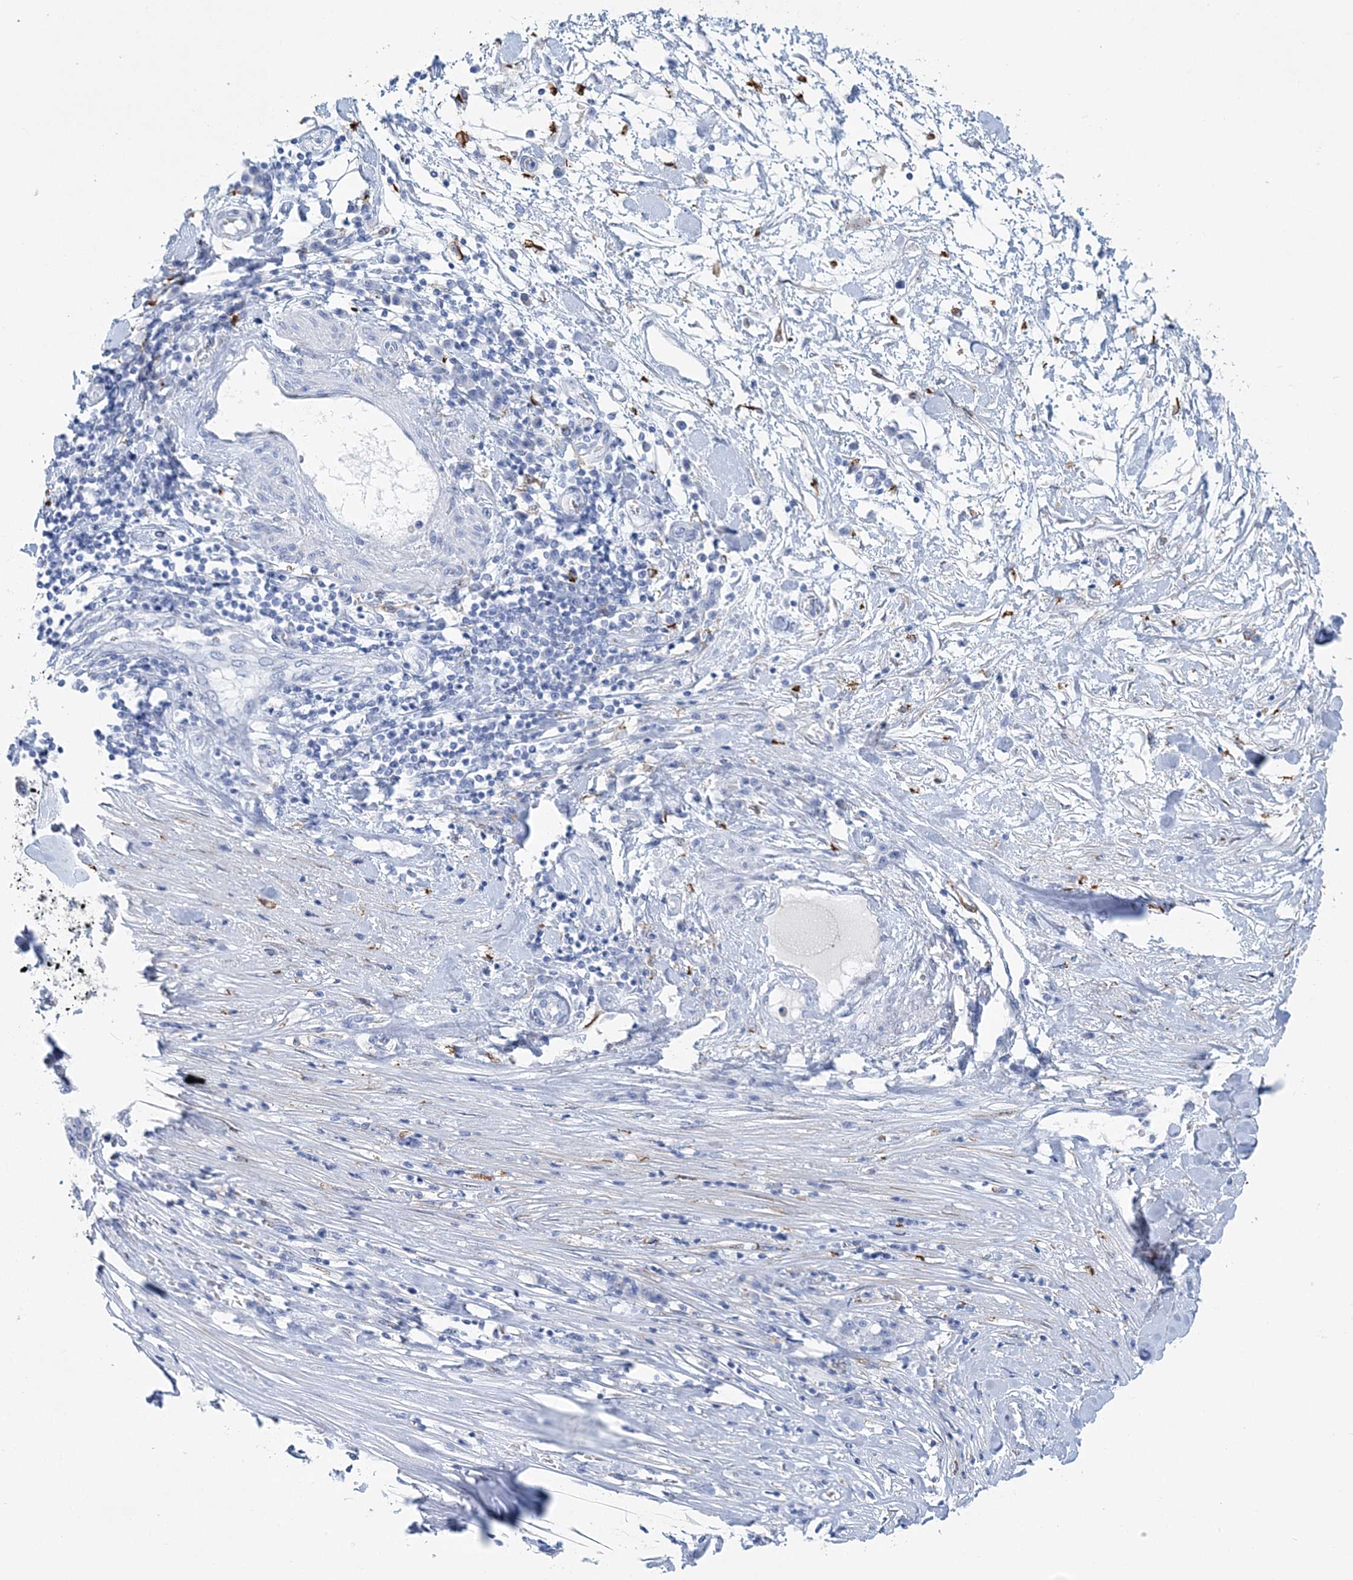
{"staining": {"intensity": "moderate", "quantity": "<25%", "location": "cytoplasmic/membranous"}, "tissue": "pancreatic cancer", "cell_type": "Tumor cells", "image_type": "cancer", "snomed": [{"axis": "morphology", "description": "Adenocarcinoma, NOS"}, {"axis": "topography", "description": "Pancreas"}], "caption": "Immunohistochemistry image of human pancreatic cancer stained for a protein (brown), which exhibits low levels of moderate cytoplasmic/membranous positivity in approximately <25% of tumor cells.", "gene": "NKX6-1", "patient": {"sex": "female", "age": 61}}